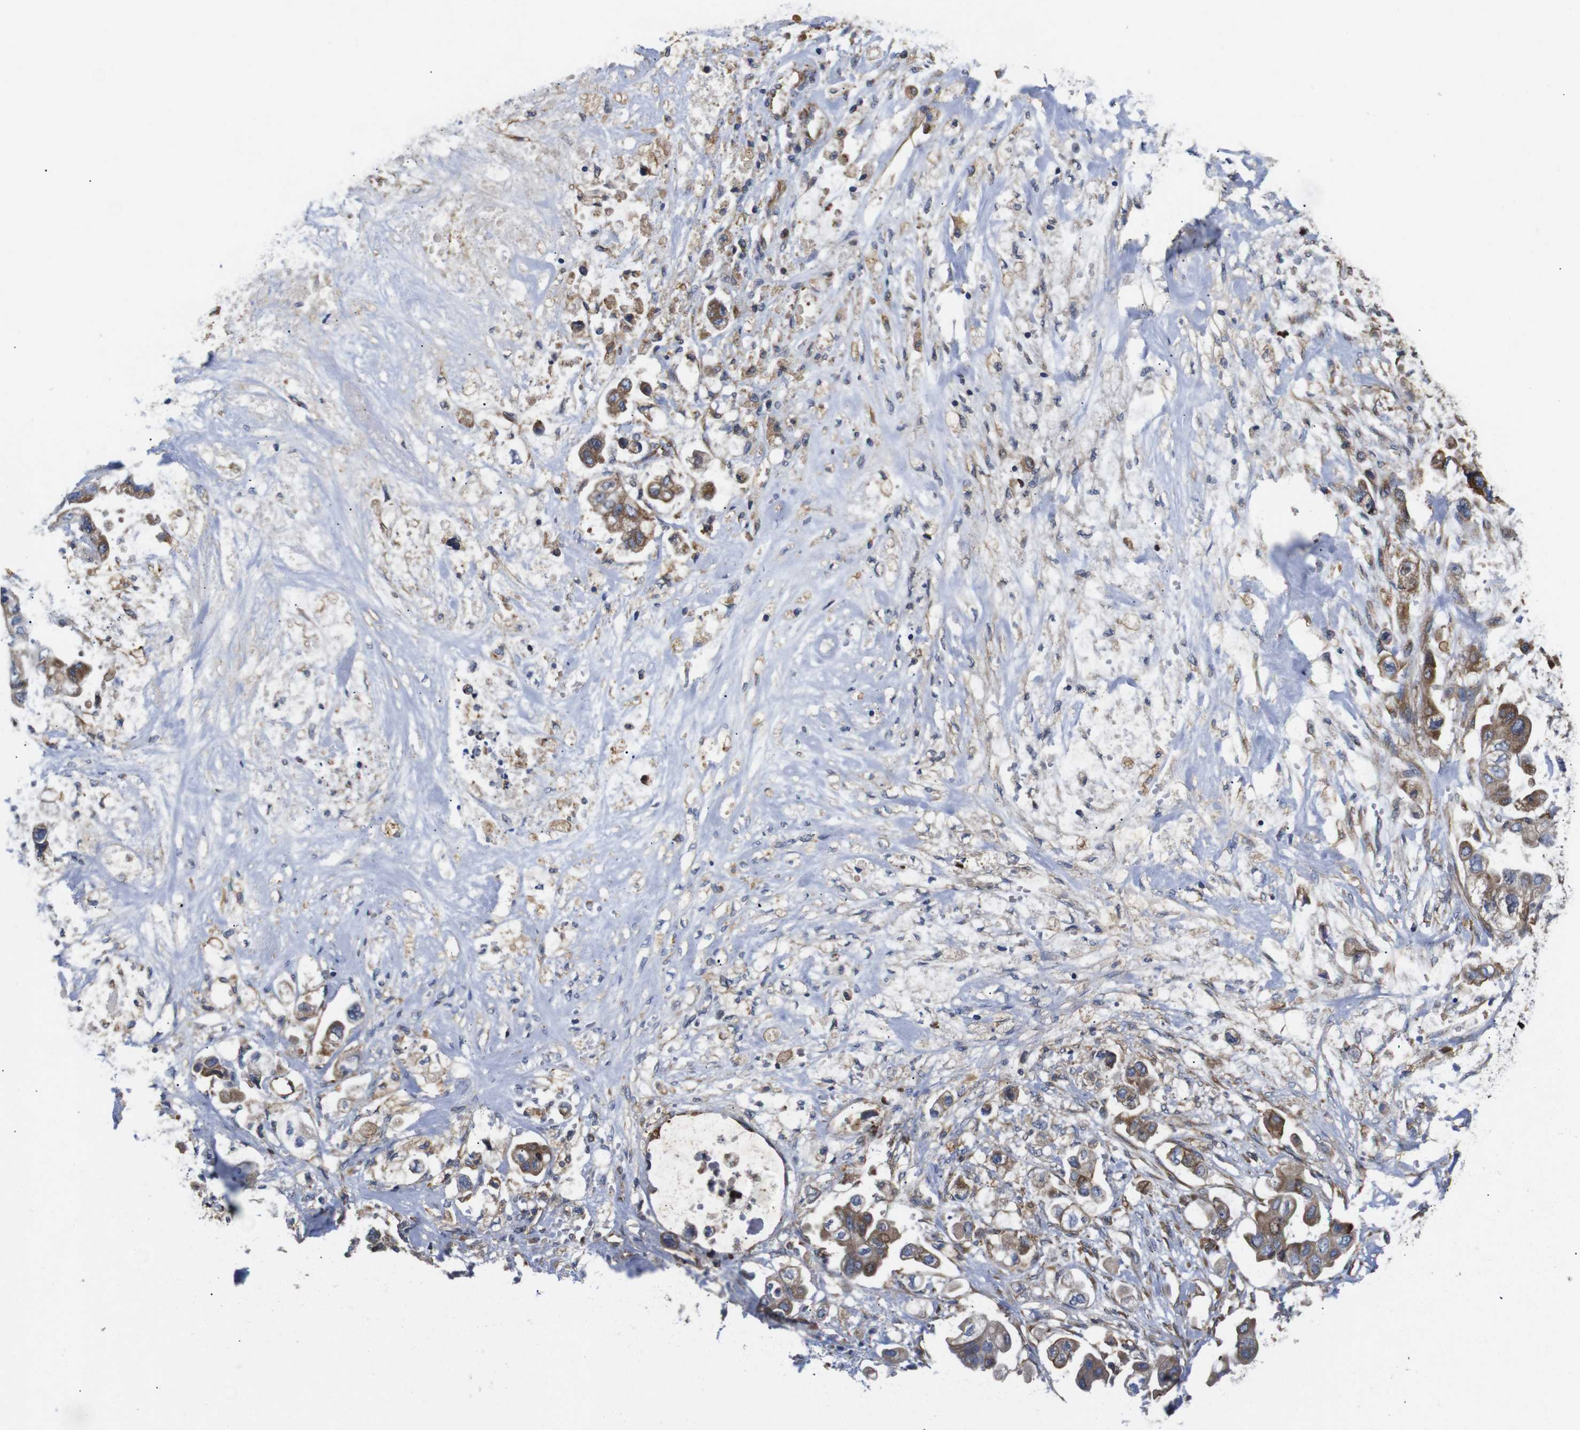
{"staining": {"intensity": "moderate", "quantity": ">75%", "location": "cytoplasmic/membranous"}, "tissue": "stomach cancer", "cell_type": "Tumor cells", "image_type": "cancer", "snomed": [{"axis": "morphology", "description": "Adenocarcinoma, NOS"}, {"axis": "topography", "description": "Stomach"}], "caption": "Immunohistochemical staining of human adenocarcinoma (stomach) reveals medium levels of moderate cytoplasmic/membranous staining in about >75% of tumor cells. The staining was performed using DAB (3,3'-diaminobenzidine) to visualize the protein expression in brown, while the nuclei were stained in blue with hematoxylin (Magnification: 20x).", "gene": "POMK", "patient": {"sex": "male", "age": 62}}